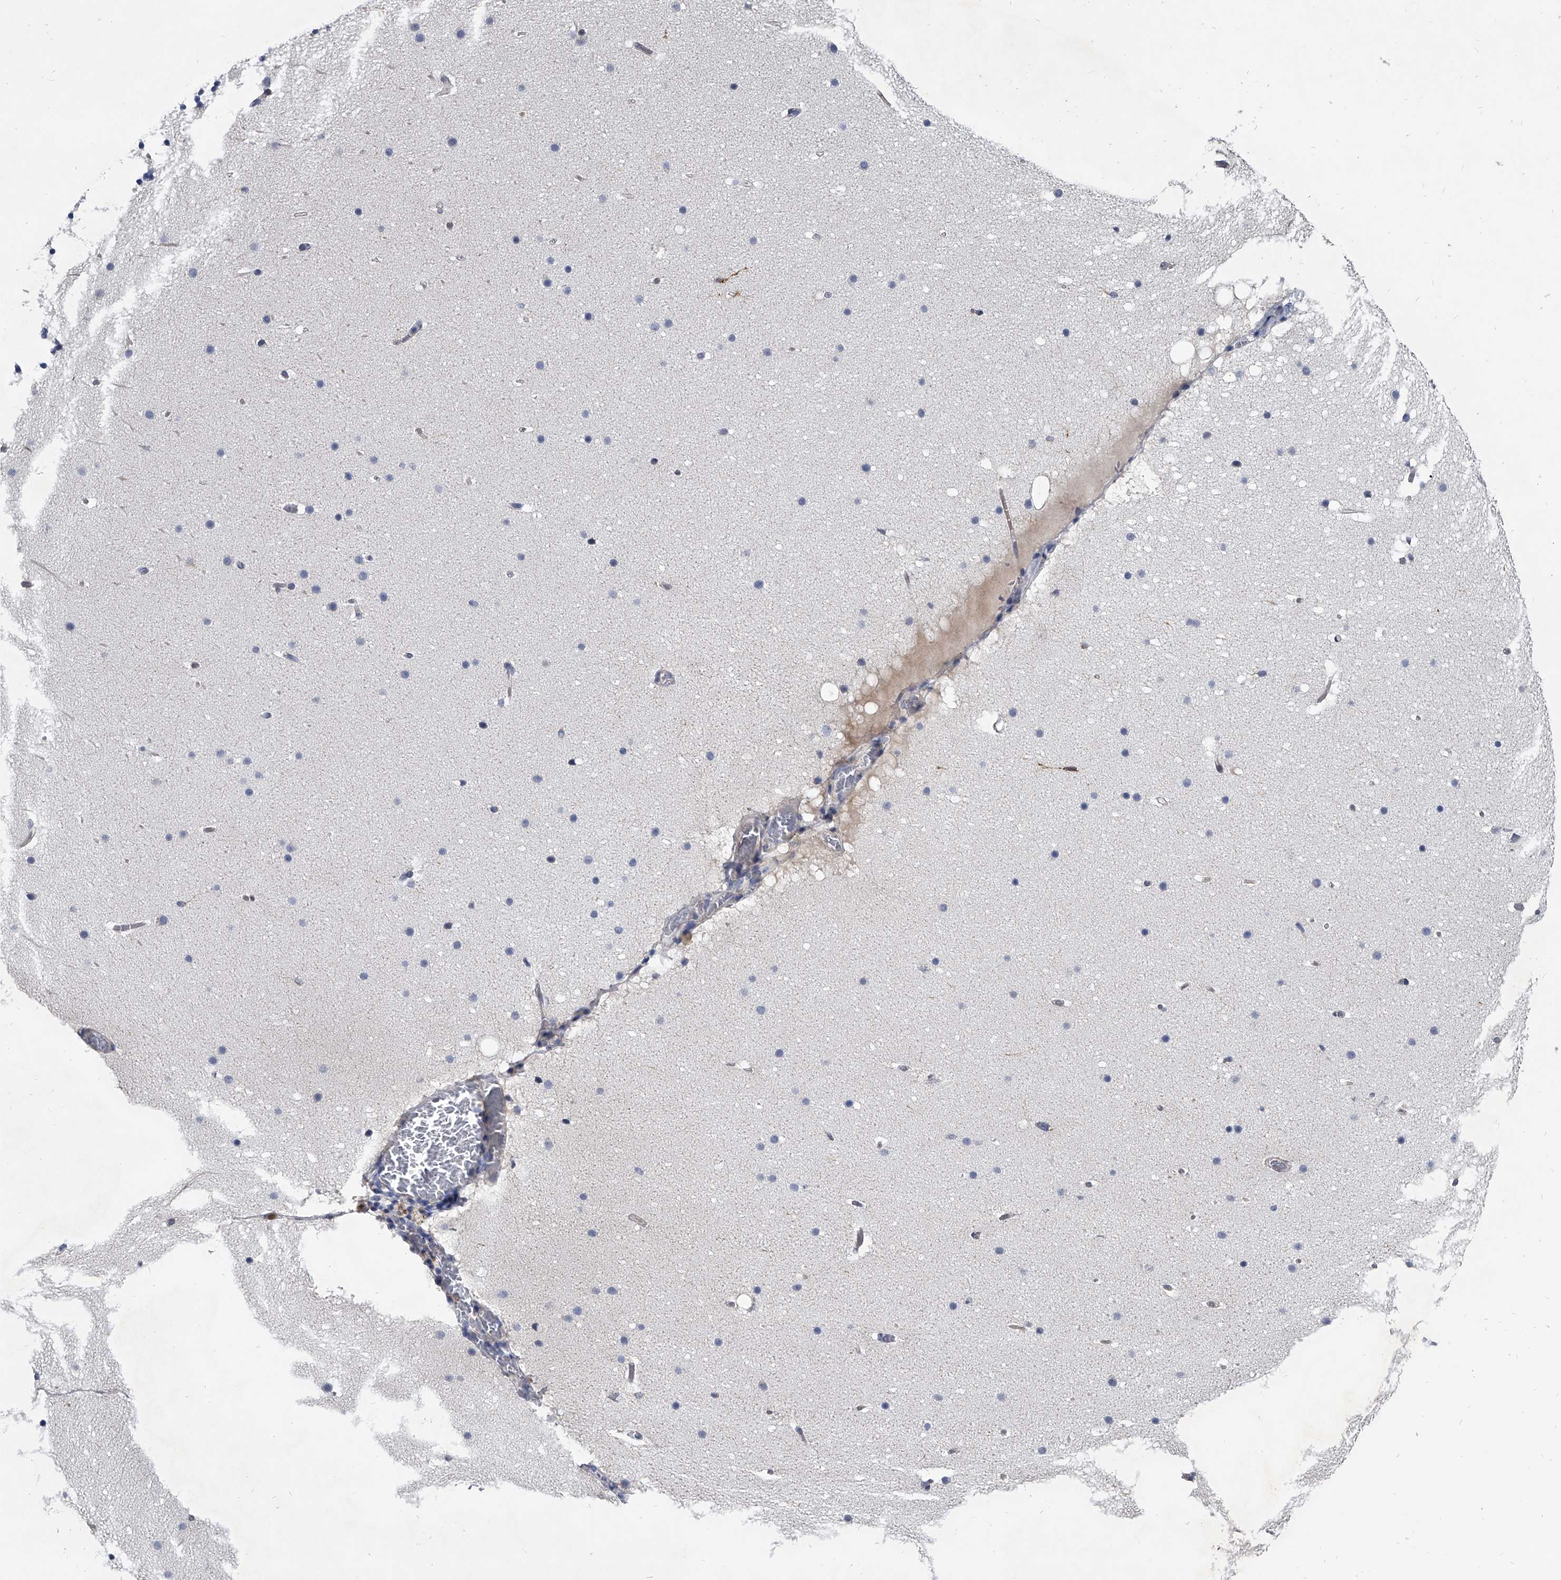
{"staining": {"intensity": "negative", "quantity": "none", "location": "none"}, "tissue": "cerebellum", "cell_type": "Cells in granular layer", "image_type": "normal", "snomed": [{"axis": "morphology", "description": "Normal tissue, NOS"}, {"axis": "topography", "description": "Cerebellum"}], "caption": "Immunohistochemistry micrograph of normal cerebellum: cerebellum stained with DAB (3,3'-diaminobenzidine) displays no significant protein positivity in cells in granular layer. (DAB (3,3'-diaminobenzidine) IHC with hematoxylin counter stain).", "gene": "SPP1", "patient": {"sex": "male", "age": 57}}